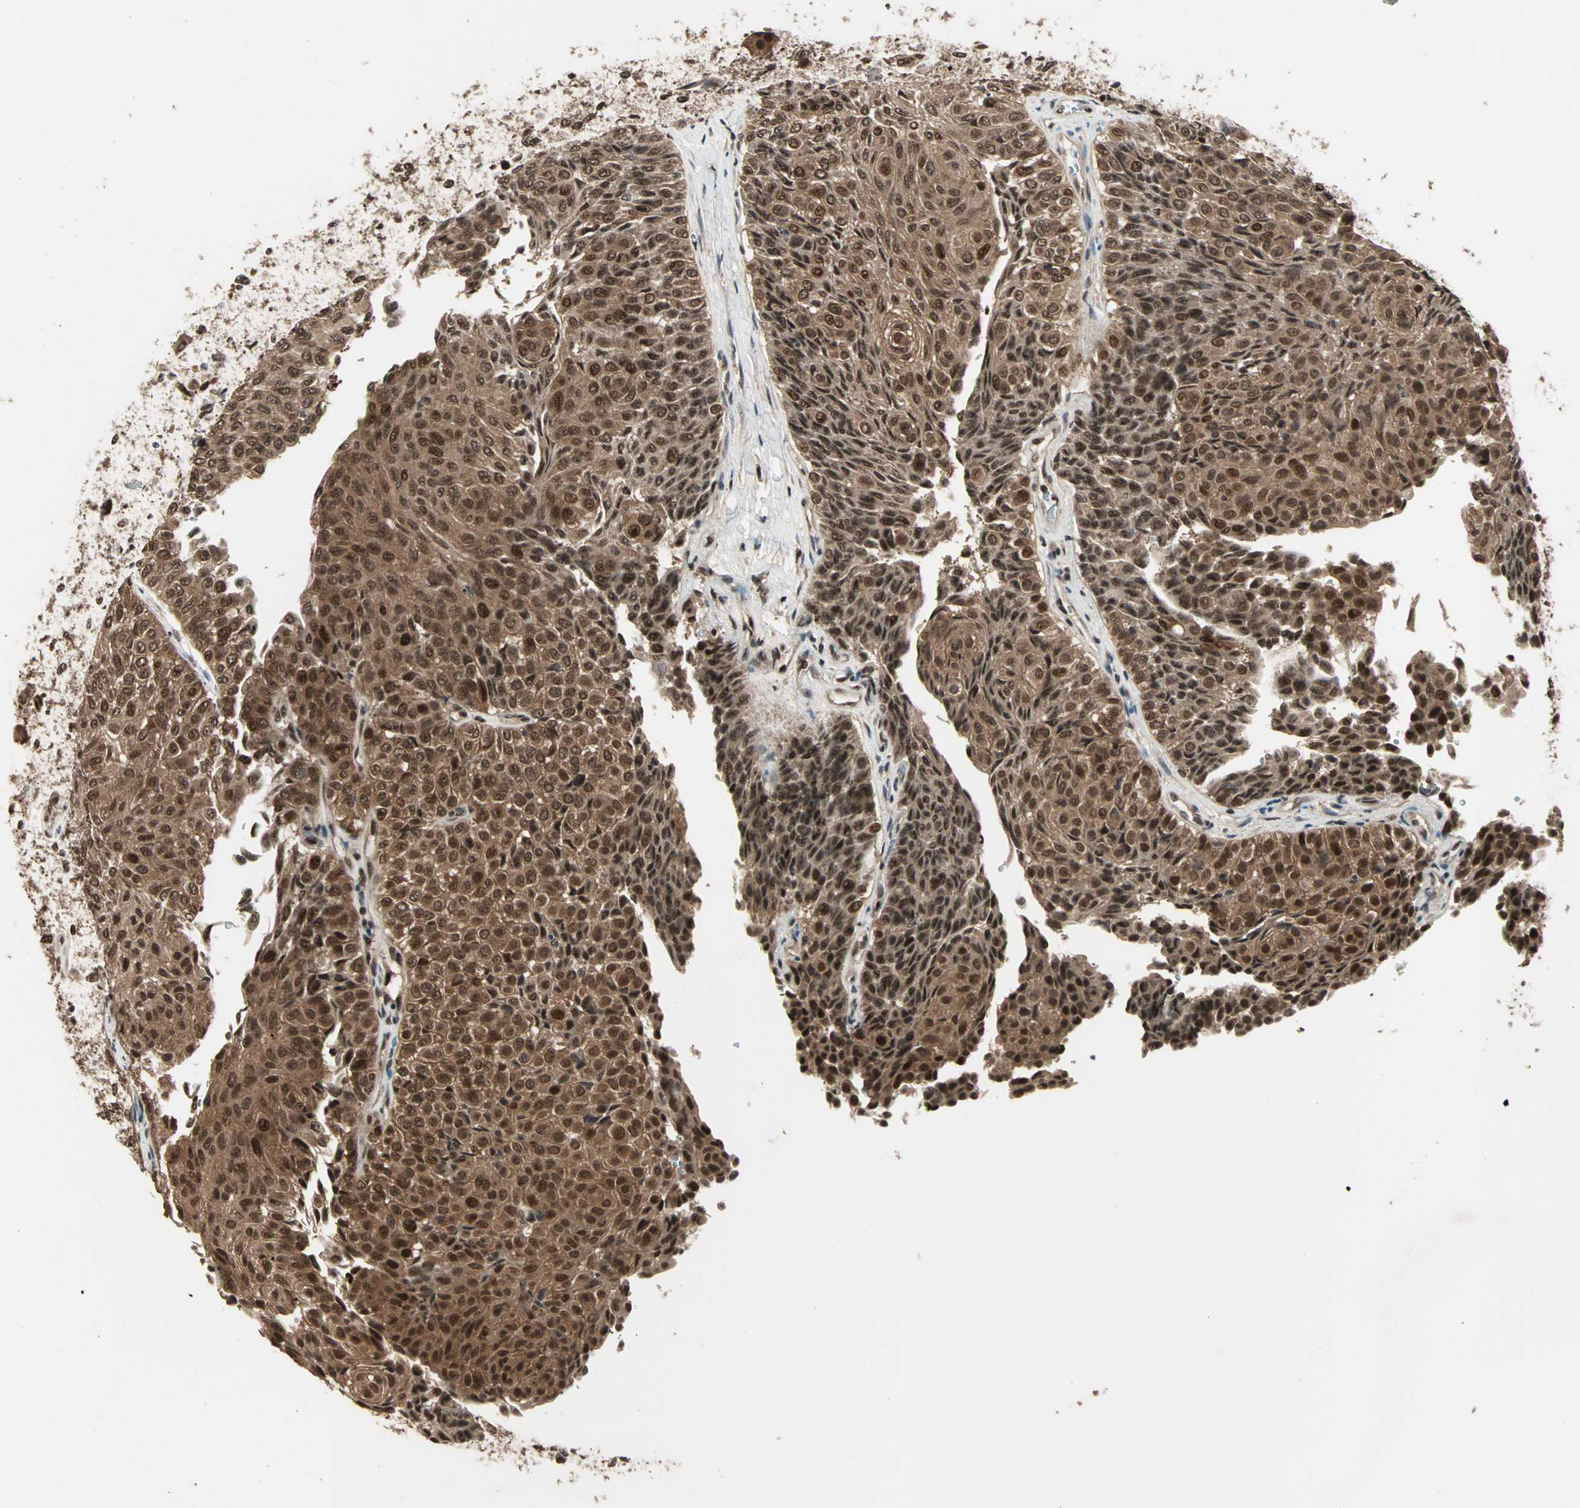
{"staining": {"intensity": "strong", "quantity": ">75%", "location": "cytoplasmic/membranous,nuclear"}, "tissue": "urothelial cancer", "cell_type": "Tumor cells", "image_type": "cancer", "snomed": [{"axis": "morphology", "description": "Urothelial carcinoma, Low grade"}, {"axis": "topography", "description": "Urinary bladder"}], "caption": "DAB immunohistochemical staining of urothelial carcinoma (low-grade) exhibits strong cytoplasmic/membranous and nuclear protein expression in about >75% of tumor cells. The protein is shown in brown color, while the nuclei are stained blue.", "gene": "ZNF44", "patient": {"sex": "male", "age": 78}}